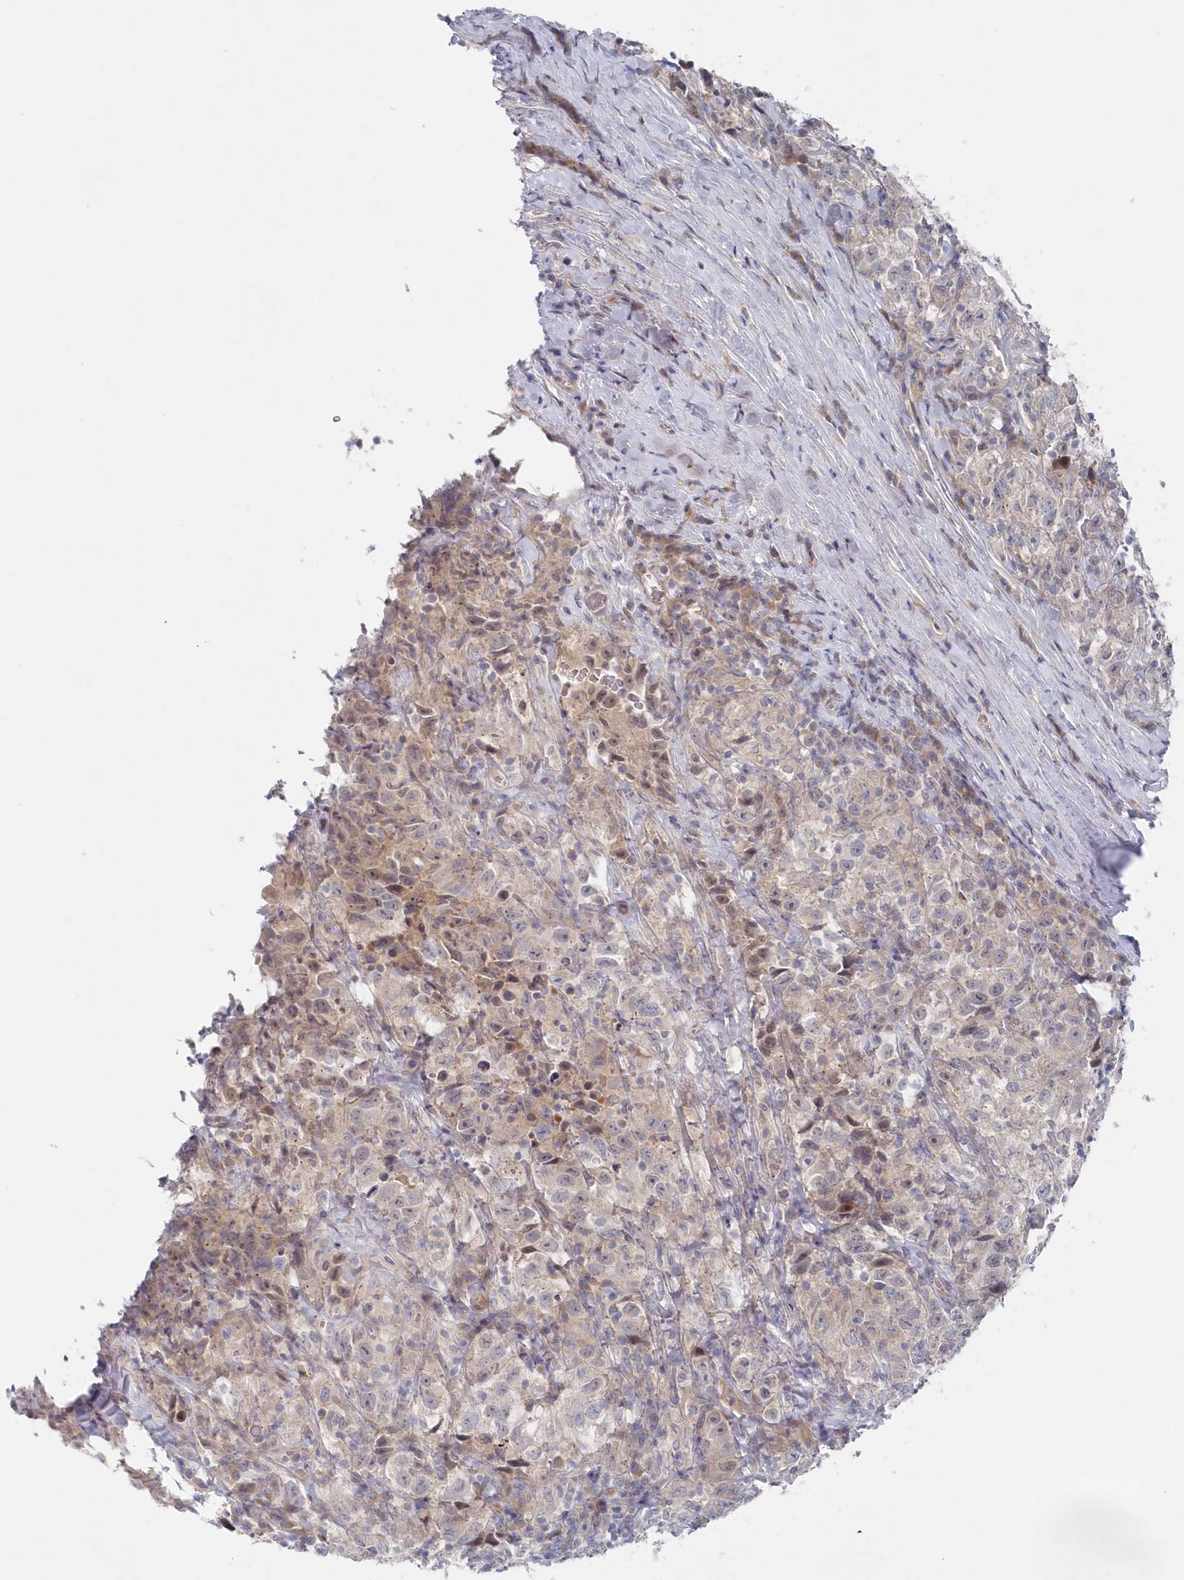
{"staining": {"intensity": "negative", "quantity": "none", "location": "none"}, "tissue": "testis cancer", "cell_type": "Tumor cells", "image_type": "cancer", "snomed": [{"axis": "morphology", "description": "Seminoma, NOS"}, {"axis": "topography", "description": "Testis"}], "caption": "An immunohistochemistry image of testis seminoma is shown. There is no staining in tumor cells of testis seminoma. (Brightfield microscopy of DAB immunohistochemistry (IHC) at high magnification).", "gene": "KIAA1586", "patient": {"sex": "male", "age": 41}}